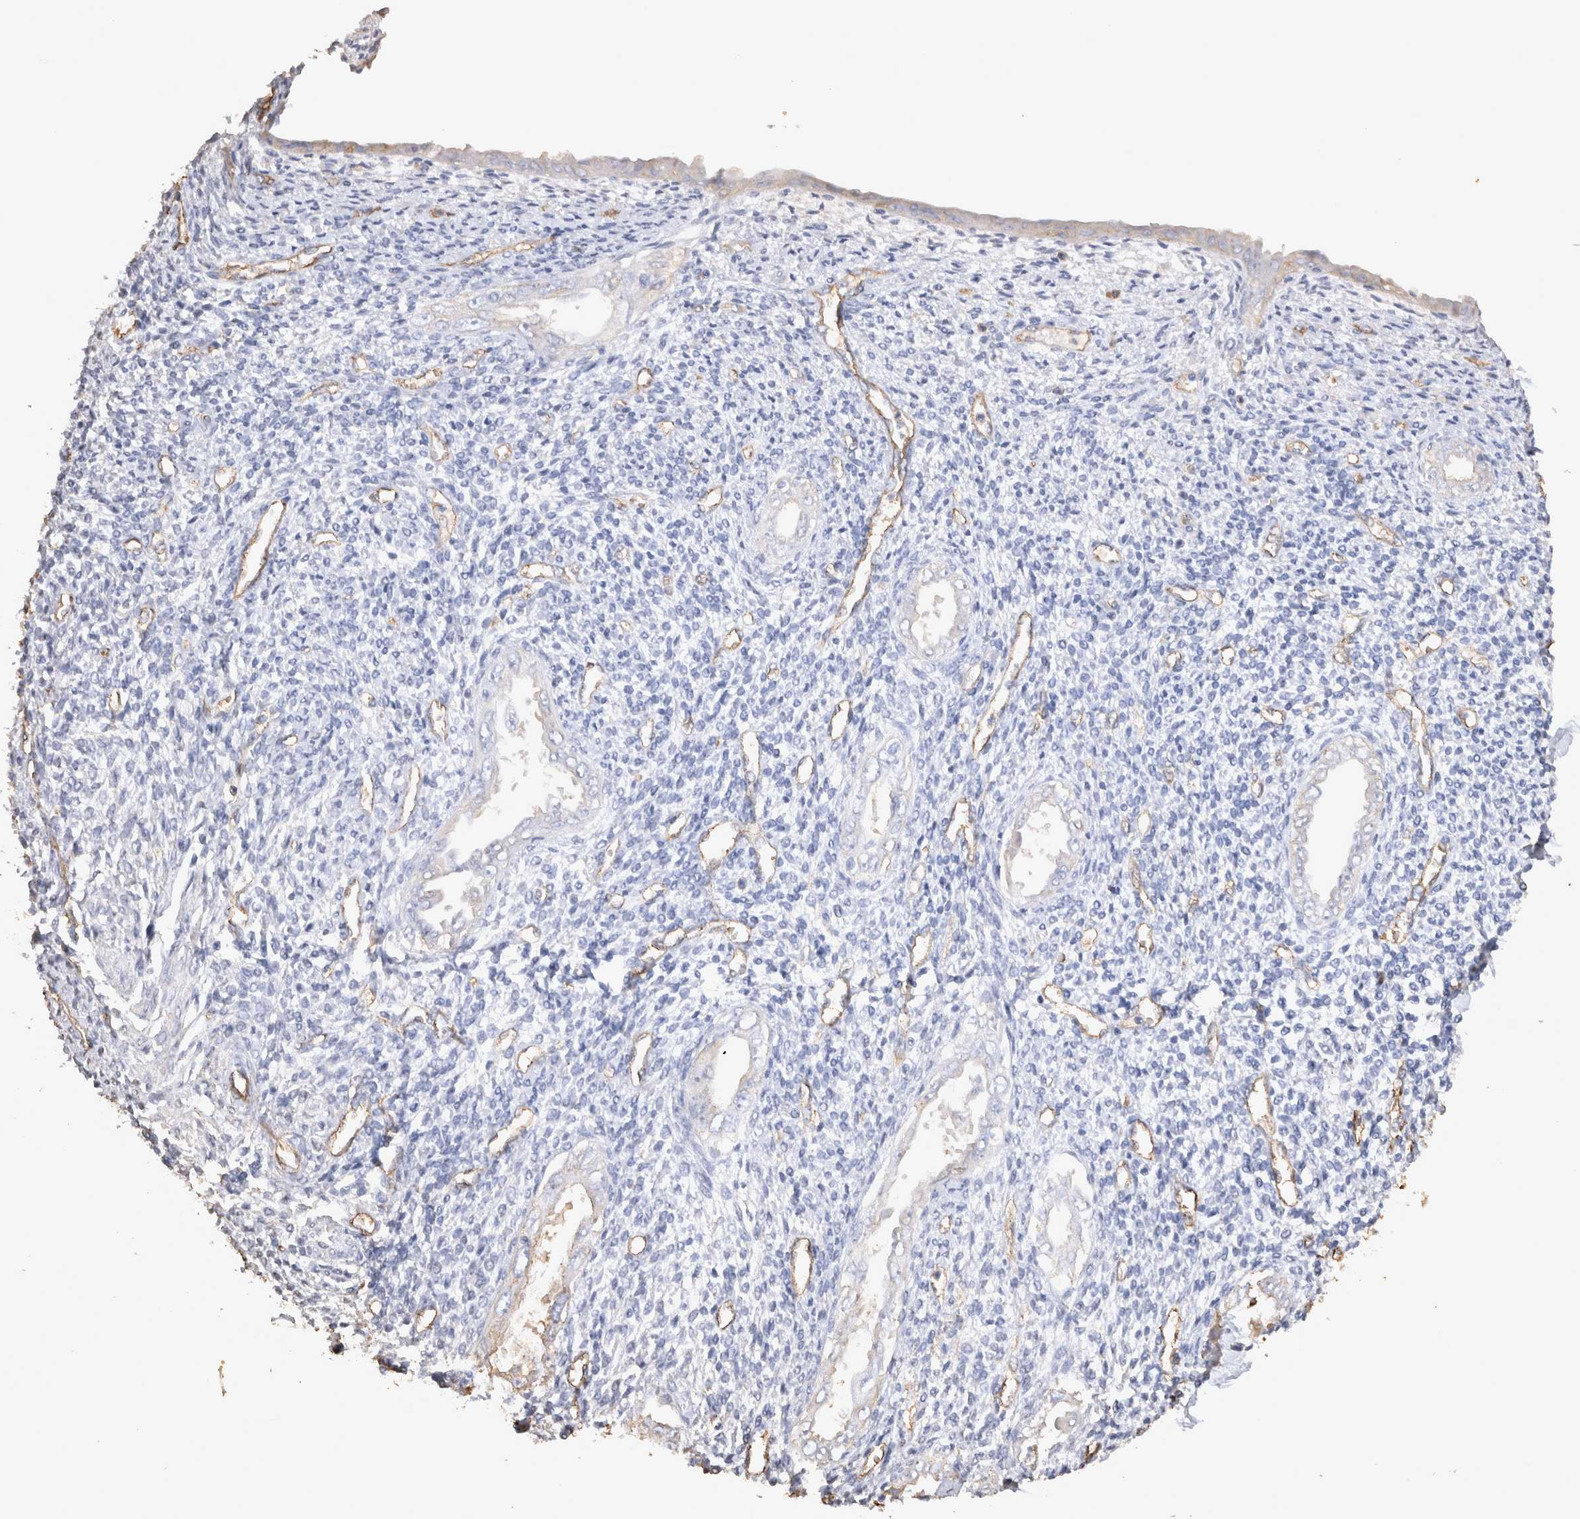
{"staining": {"intensity": "negative", "quantity": "none", "location": "none"}, "tissue": "endometrium", "cell_type": "Cells in endometrial stroma", "image_type": "normal", "snomed": [{"axis": "morphology", "description": "Normal tissue, NOS"}, {"axis": "topography", "description": "Endometrium"}], "caption": "Cells in endometrial stroma show no significant staining in benign endometrium. (Brightfield microscopy of DAB (3,3'-diaminobenzidine) immunohistochemistry at high magnification).", "gene": "IL17RC", "patient": {"sex": "female", "age": 66}}